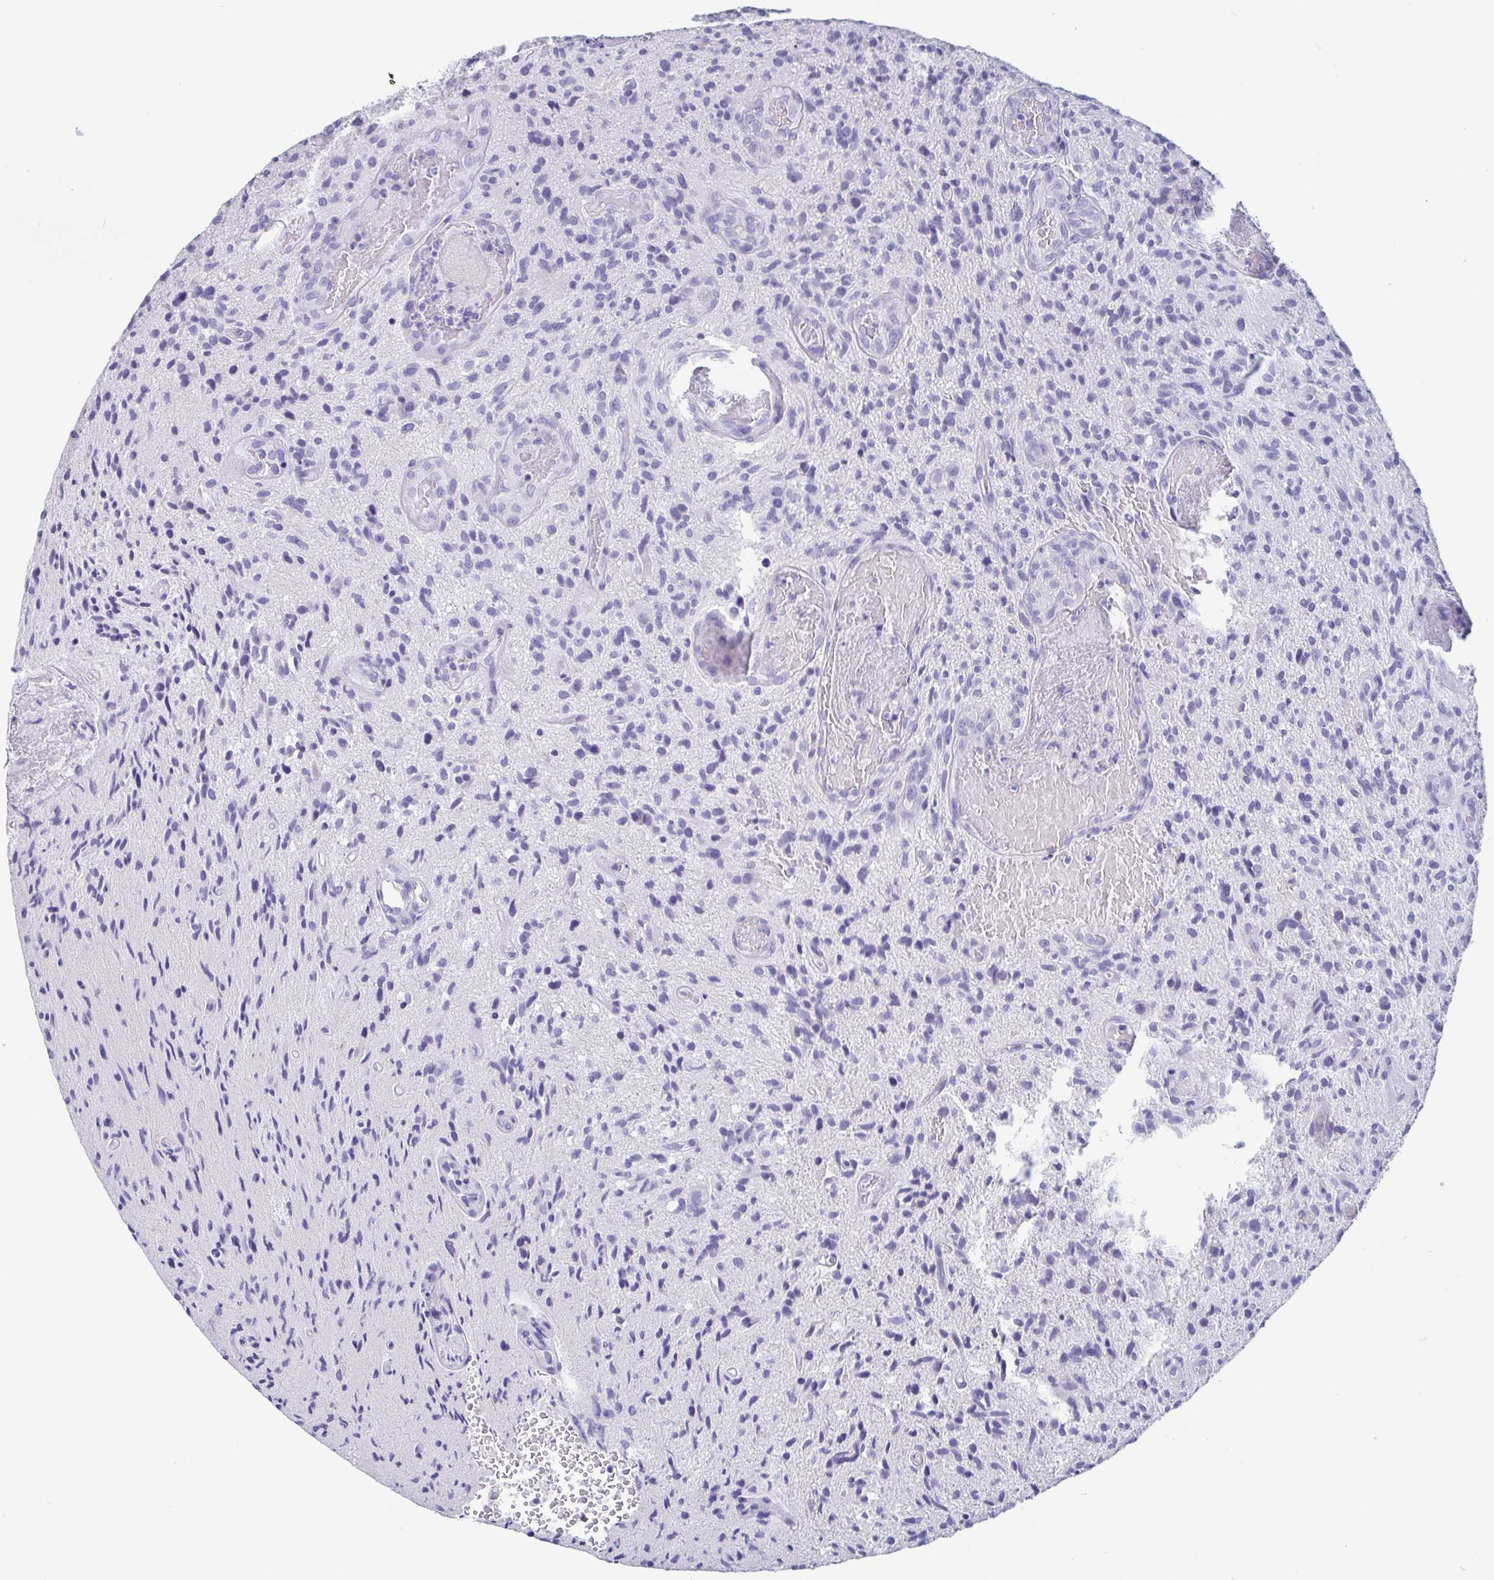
{"staining": {"intensity": "negative", "quantity": "none", "location": "none"}, "tissue": "glioma", "cell_type": "Tumor cells", "image_type": "cancer", "snomed": [{"axis": "morphology", "description": "Glioma, malignant, High grade"}, {"axis": "topography", "description": "Brain"}], "caption": "There is no significant expression in tumor cells of malignant glioma (high-grade).", "gene": "SCGN", "patient": {"sex": "male", "age": 55}}